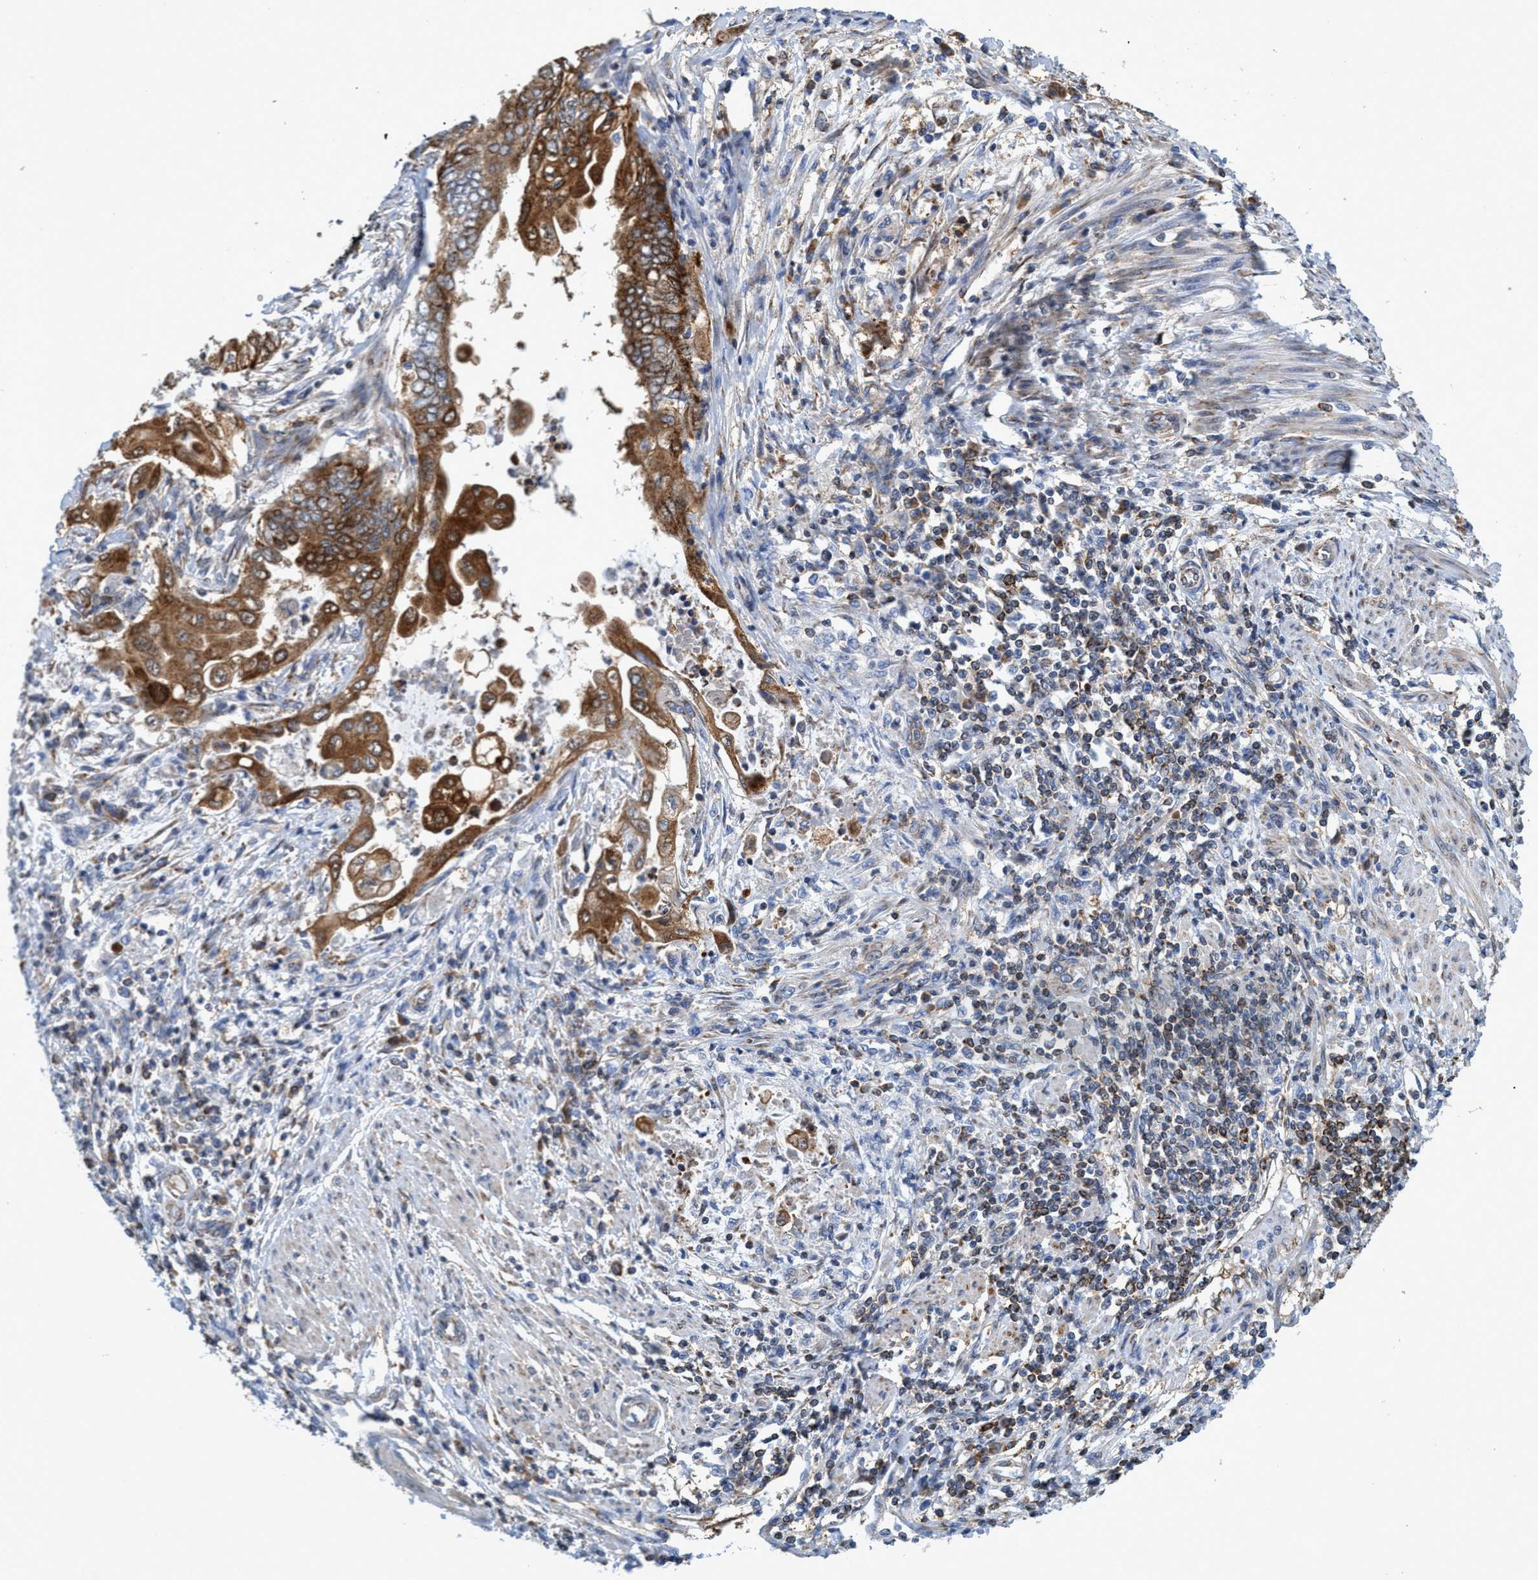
{"staining": {"intensity": "strong", "quantity": ">75%", "location": "cytoplasmic/membranous"}, "tissue": "endometrial cancer", "cell_type": "Tumor cells", "image_type": "cancer", "snomed": [{"axis": "morphology", "description": "Adenocarcinoma, NOS"}, {"axis": "topography", "description": "Uterus"}, {"axis": "topography", "description": "Endometrium"}], "caption": "Protein positivity by IHC exhibits strong cytoplasmic/membranous expression in about >75% of tumor cells in endometrial cancer (adenocarcinoma). The staining is performed using DAB (3,3'-diaminobenzidine) brown chromogen to label protein expression. The nuclei are counter-stained blue using hematoxylin.", "gene": "CRYZ", "patient": {"sex": "female", "age": 70}}